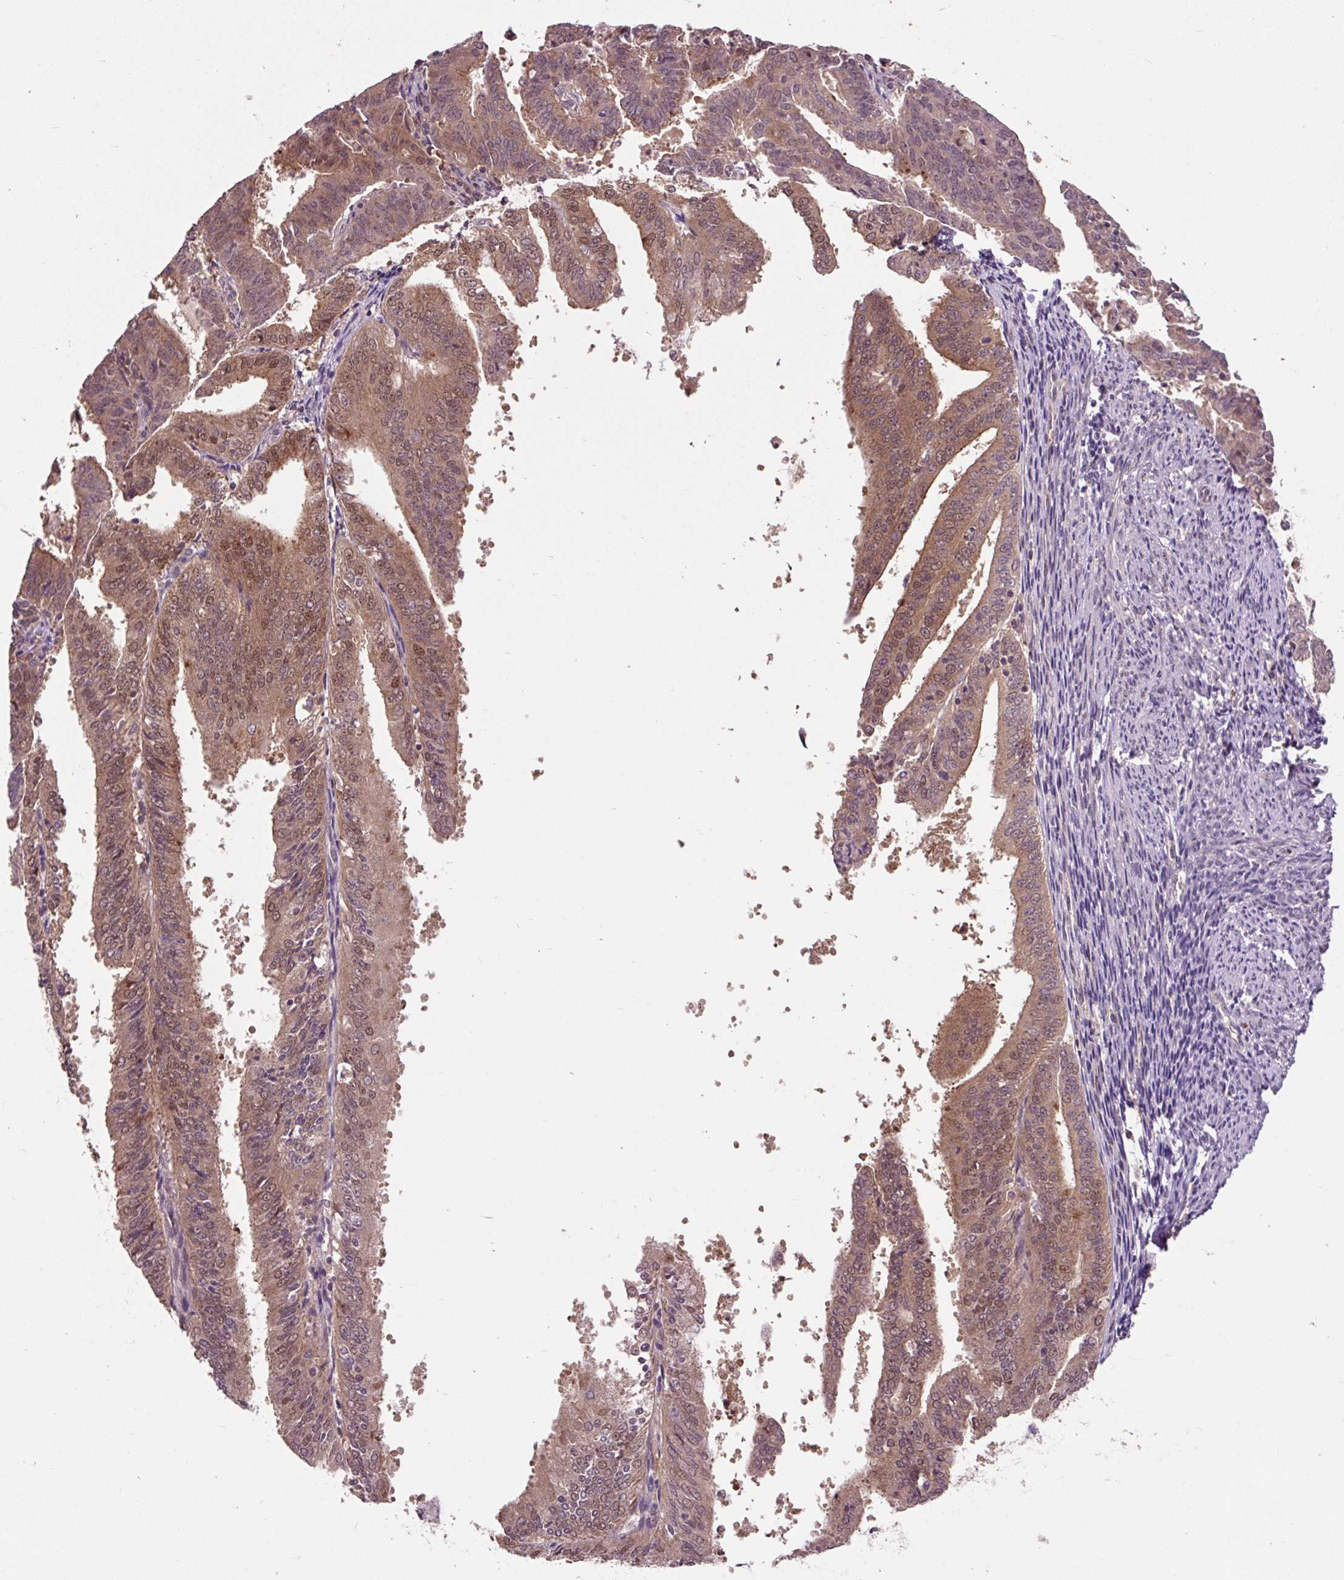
{"staining": {"intensity": "moderate", "quantity": ">75%", "location": "cytoplasmic/membranous,nuclear"}, "tissue": "endometrial cancer", "cell_type": "Tumor cells", "image_type": "cancer", "snomed": [{"axis": "morphology", "description": "Adenocarcinoma, NOS"}, {"axis": "topography", "description": "Endometrium"}], "caption": "Immunohistochemistry (IHC) staining of adenocarcinoma (endometrial), which shows medium levels of moderate cytoplasmic/membranous and nuclear expression in approximately >75% of tumor cells indicating moderate cytoplasmic/membranous and nuclear protein positivity. The staining was performed using DAB (brown) for protein detection and nuclei were counterstained in hematoxylin (blue).", "gene": "MMS19", "patient": {"sex": "female", "age": 63}}